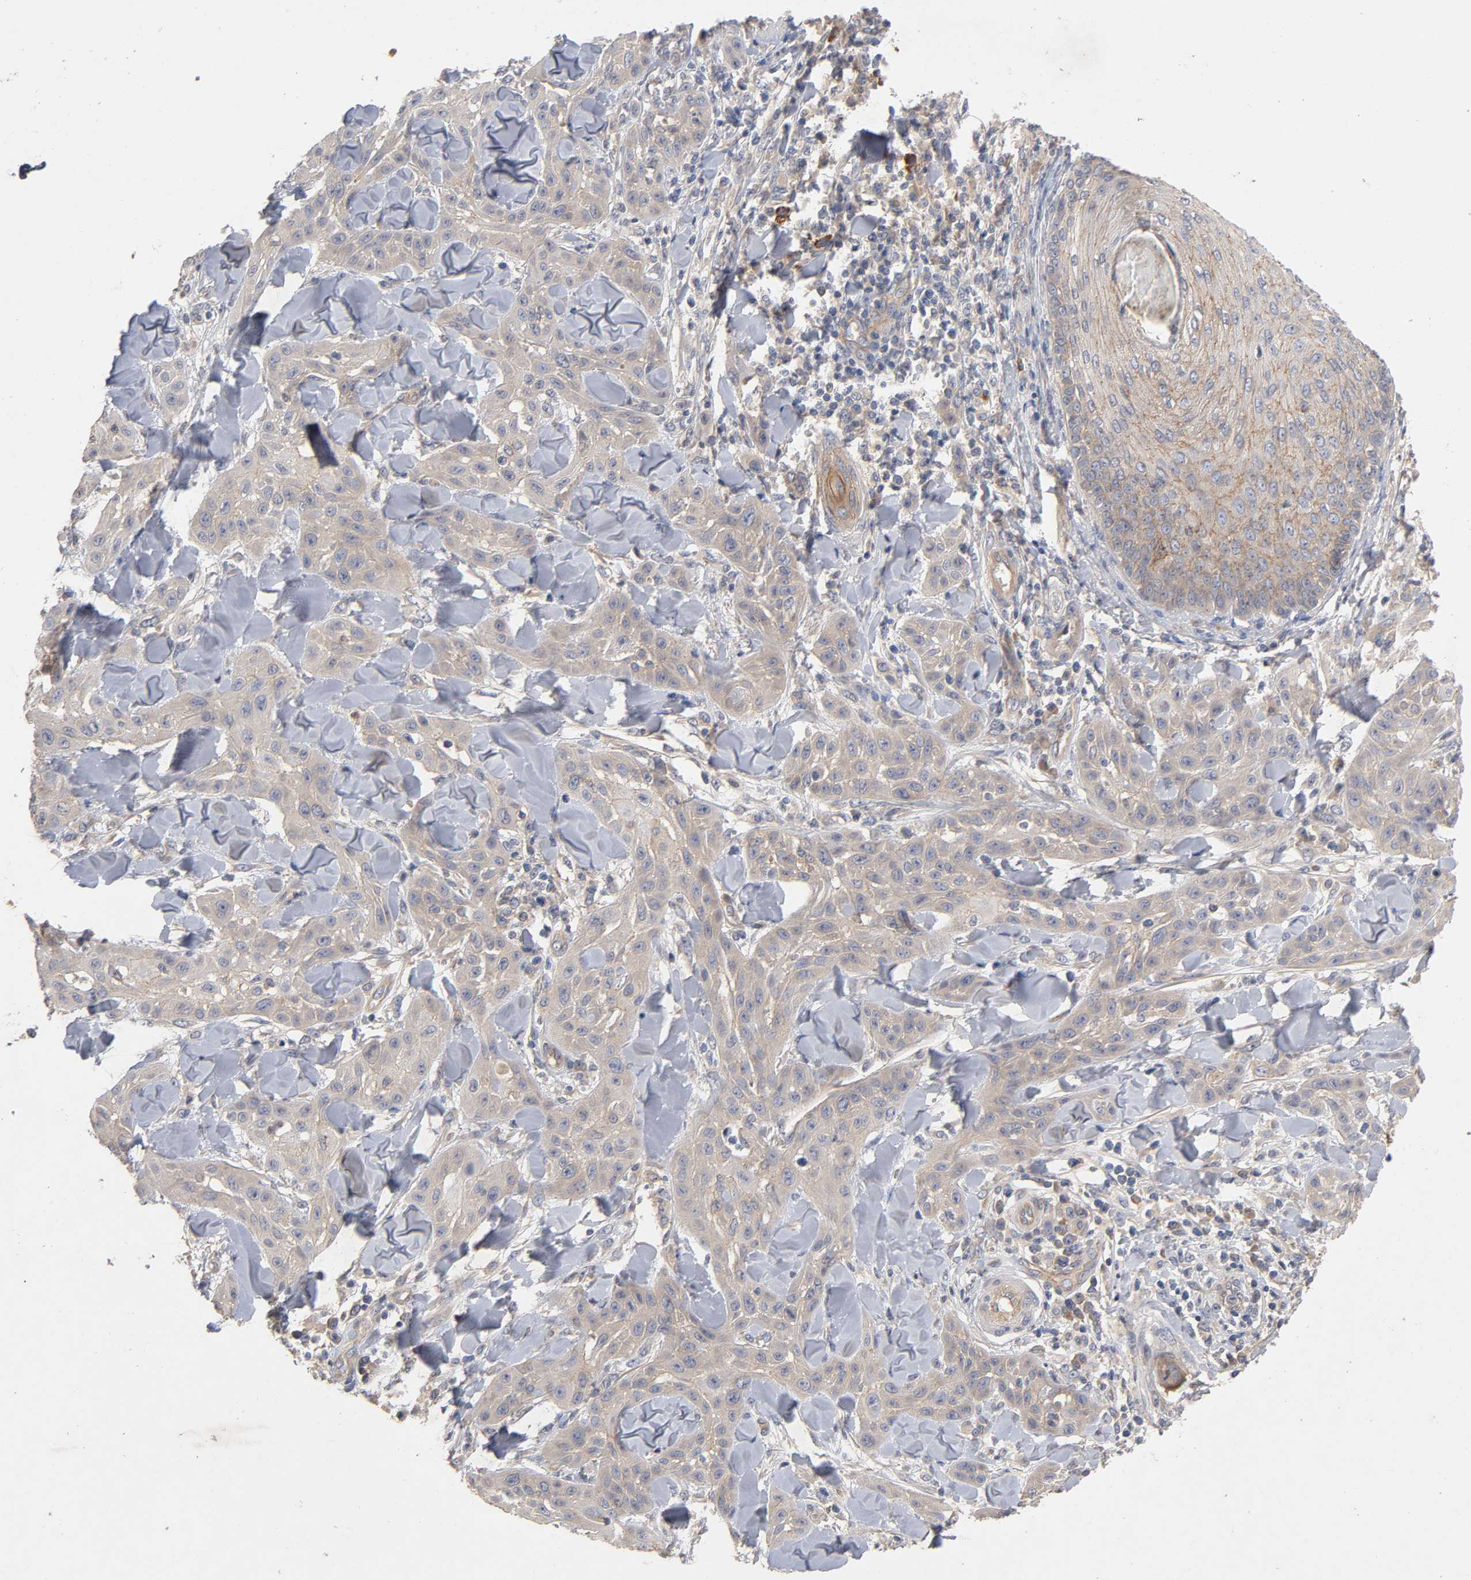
{"staining": {"intensity": "weak", "quantity": ">75%", "location": "cytoplasmic/membranous"}, "tissue": "skin cancer", "cell_type": "Tumor cells", "image_type": "cancer", "snomed": [{"axis": "morphology", "description": "Squamous cell carcinoma, NOS"}, {"axis": "topography", "description": "Skin"}], "caption": "There is low levels of weak cytoplasmic/membranous expression in tumor cells of skin squamous cell carcinoma, as demonstrated by immunohistochemical staining (brown color).", "gene": "PDZD11", "patient": {"sex": "male", "age": 24}}